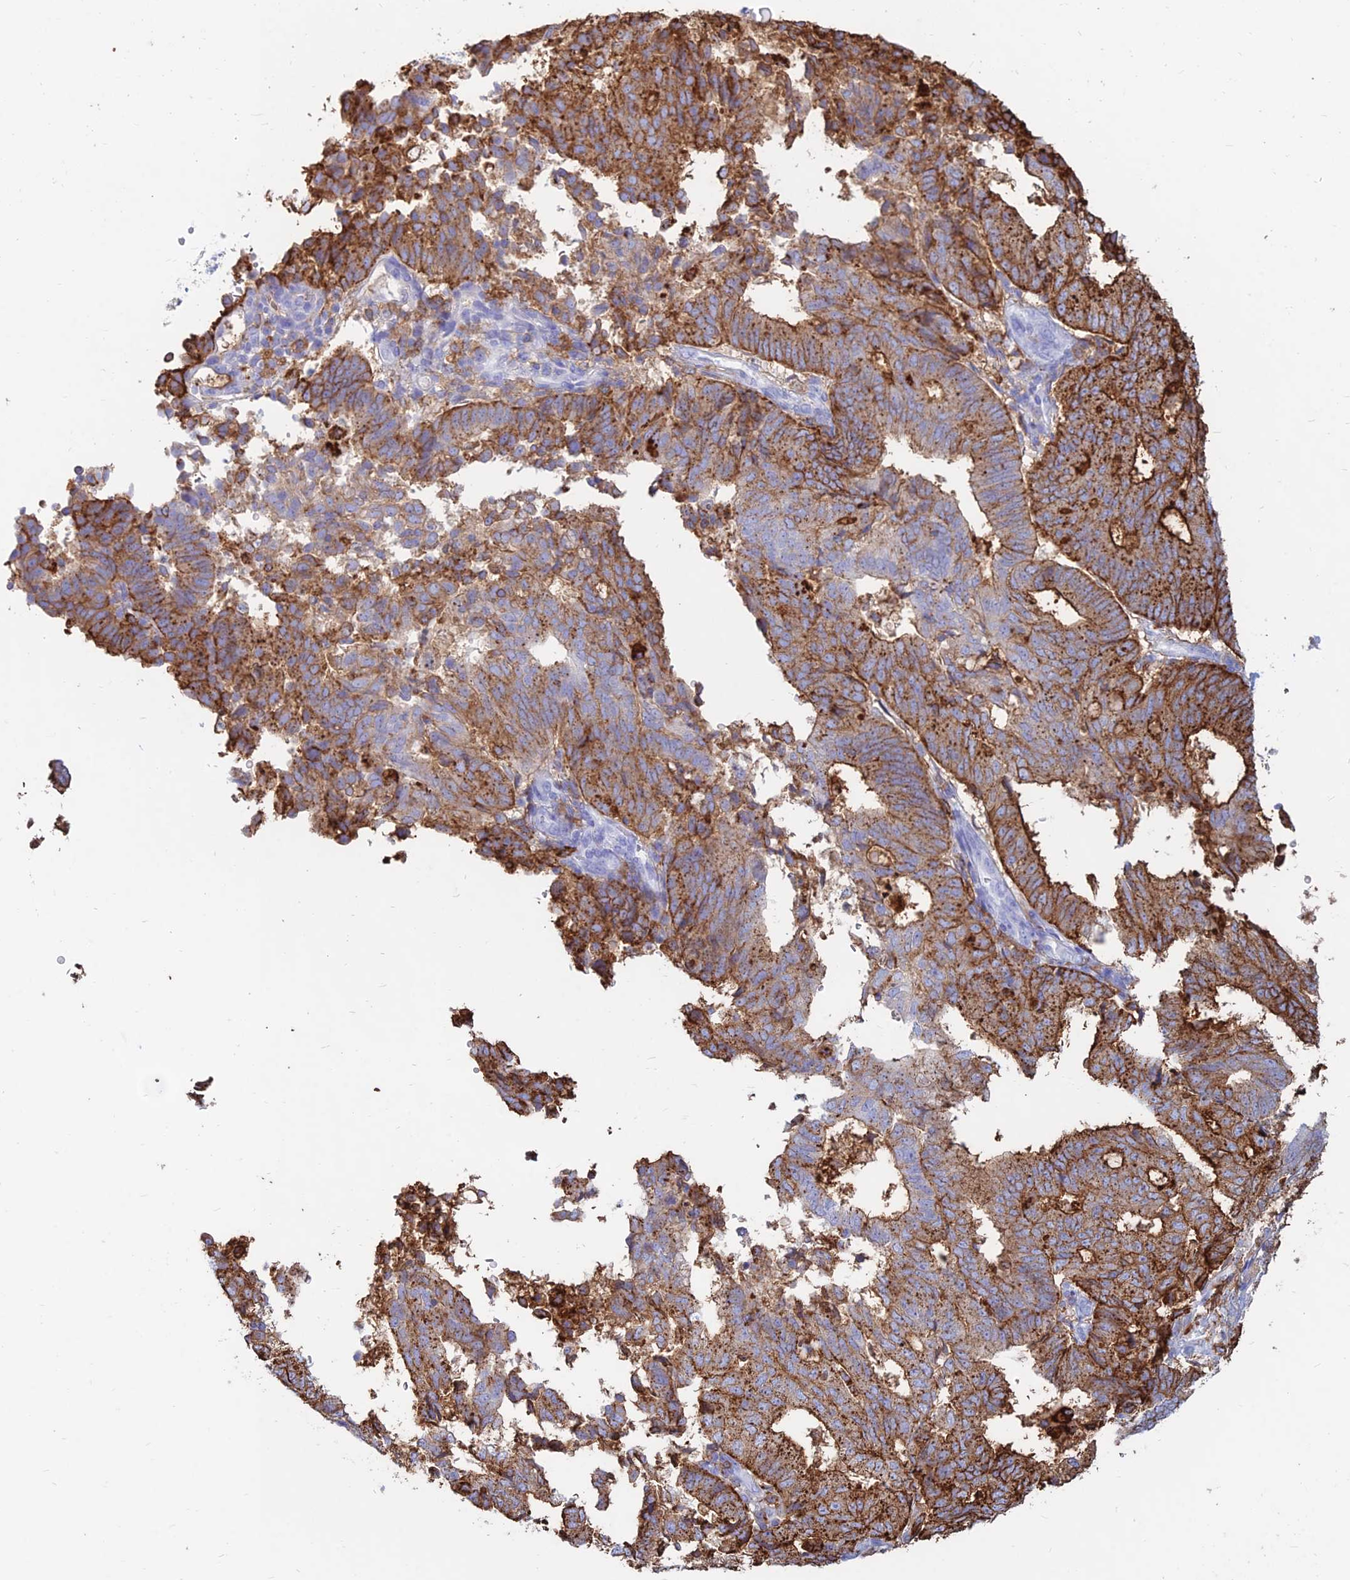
{"staining": {"intensity": "moderate", "quantity": ">75%", "location": "cytoplasmic/membranous"}, "tissue": "endometrial cancer", "cell_type": "Tumor cells", "image_type": "cancer", "snomed": [{"axis": "morphology", "description": "Adenocarcinoma, NOS"}, {"axis": "topography", "description": "Endometrium"}], "caption": "Tumor cells show moderate cytoplasmic/membranous expression in about >75% of cells in endometrial cancer (adenocarcinoma).", "gene": "HLA-DRB1", "patient": {"sex": "female", "age": 70}}